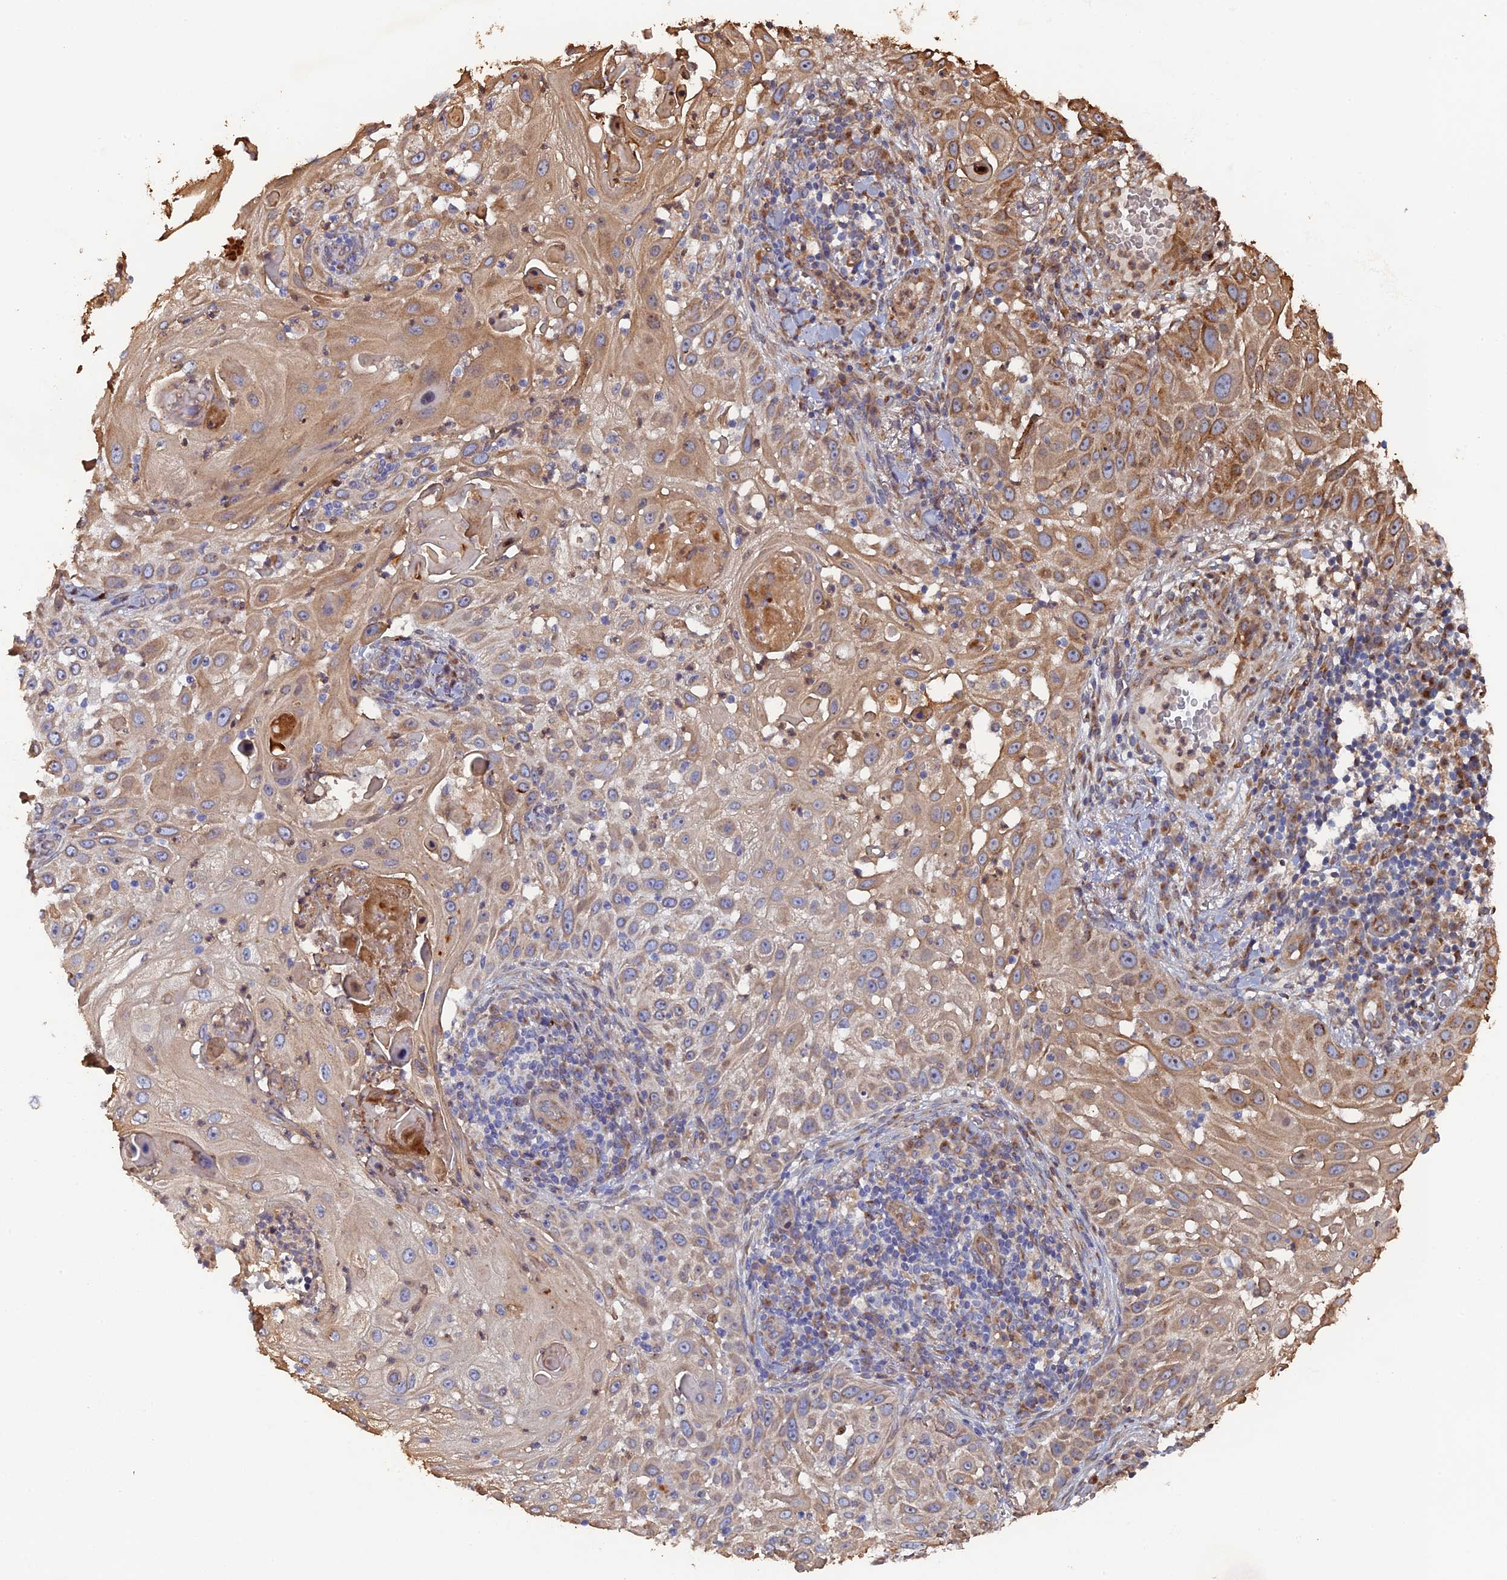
{"staining": {"intensity": "moderate", "quantity": ">75%", "location": "cytoplasmic/membranous"}, "tissue": "skin cancer", "cell_type": "Tumor cells", "image_type": "cancer", "snomed": [{"axis": "morphology", "description": "Squamous cell carcinoma, NOS"}, {"axis": "topography", "description": "Skin"}], "caption": "Brown immunohistochemical staining in skin cancer shows moderate cytoplasmic/membranous expression in approximately >75% of tumor cells.", "gene": "VPS37C", "patient": {"sex": "female", "age": 44}}